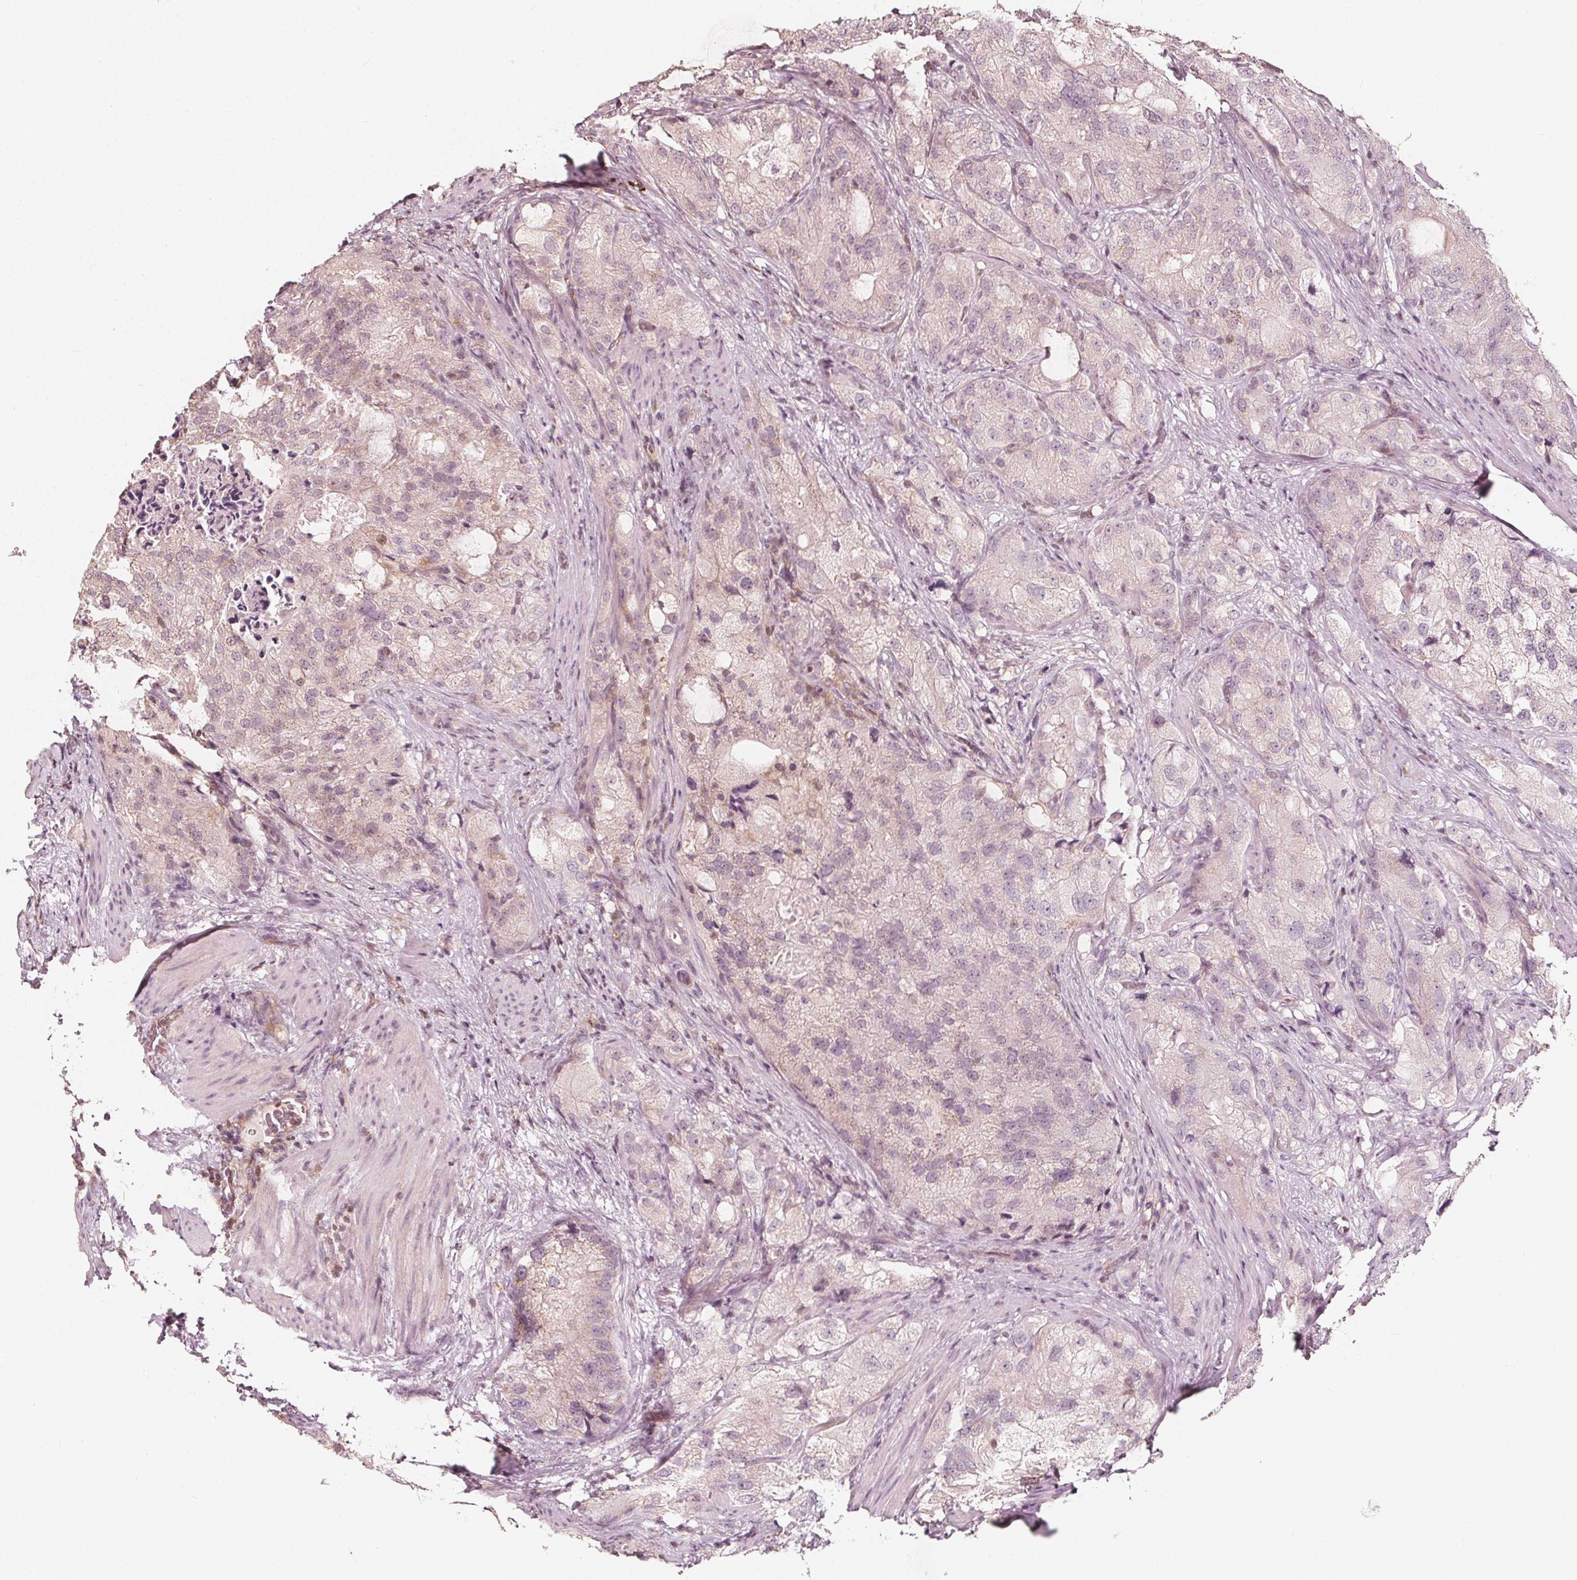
{"staining": {"intensity": "weak", "quantity": "<25%", "location": "cytoplasmic/membranous"}, "tissue": "prostate cancer", "cell_type": "Tumor cells", "image_type": "cancer", "snomed": [{"axis": "morphology", "description": "Adenocarcinoma, High grade"}, {"axis": "topography", "description": "Prostate"}], "caption": "This is a micrograph of immunohistochemistry staining of prostate high-grade adenocarcinoma, which shows no staining in tumor cells.", "gene": "AIP", "patient": {"sex": "male", "age": 70}}